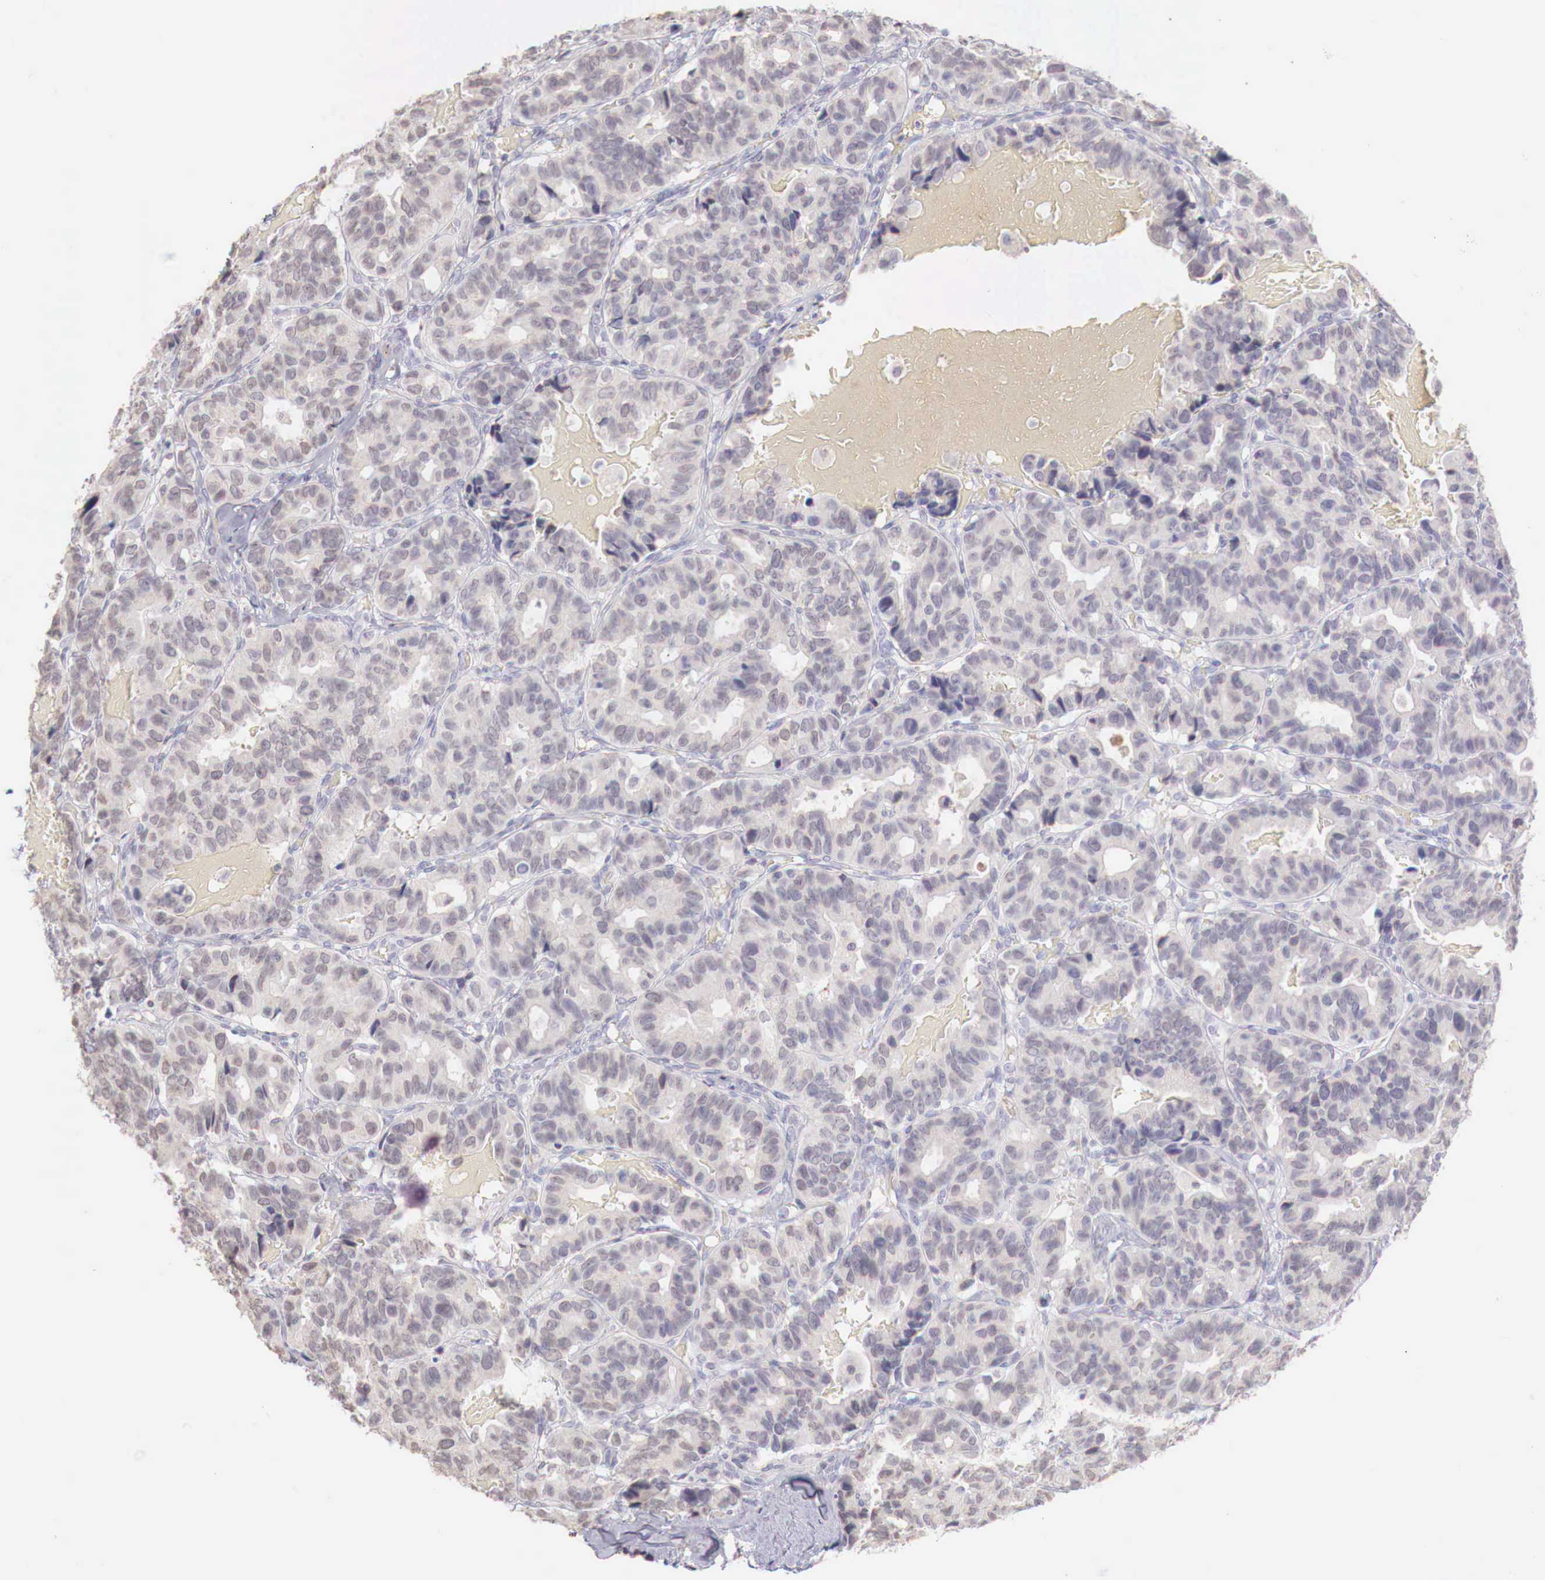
{"staining": {"intensity": "negative", "quantity": "none", "location": "none"}, "tissue": "breast cancer", "cell_type": "Tumor cells", "image_type": "cancer", "snomed": [{"axis": "morphology", "description": "Duct carcinoma"}, {"axis": "topography", "description": "Breast"}], "caption": "Tumor cells are negative for brown protein staining in breast invasive ductal carcinoma.", "gene": "XPNPEP2", "patient": {"sex": "female", "age": 69}}